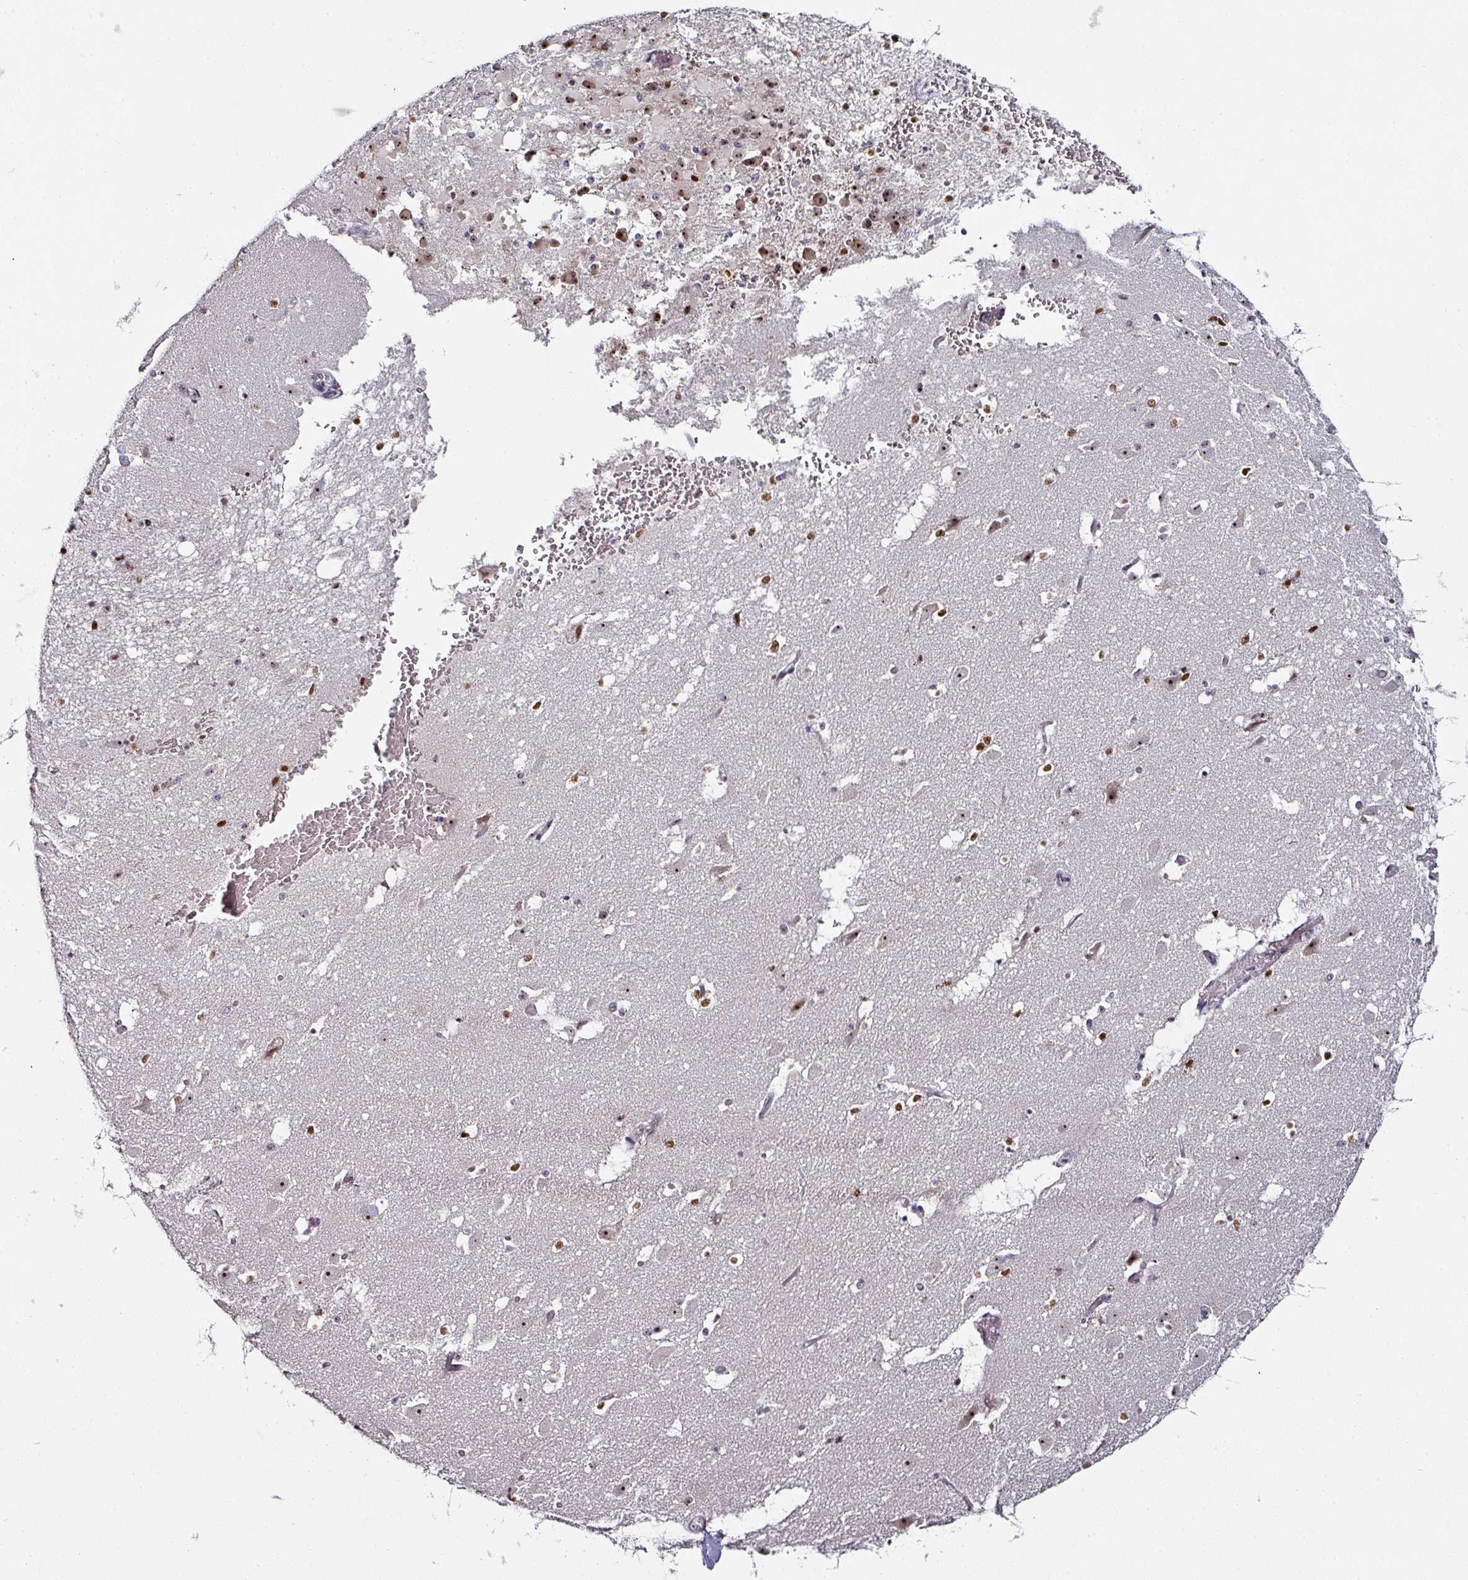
{"staining": {"intensity": "moderate", "quantity": "25%-75%", "location": "nuclear"}, "tissue": "caudate", "cell_type": "Glial cells", "image_type": "normal", "snomed": [{"axis": "morphology", "description": "Normal tissue, NOS"}, {"axis": "topography", "description": "Lateral ventricle wall"}], "caption": "This image reveals unremarkable caudate stained with immunohistochemistry to label a protein in brown. The nuclear of glial cells show moderate positivity for the protein. Nuclei are counter-stained blue.", "gene": "NACC2", "patient": {"sex": "male", "age": 37}}